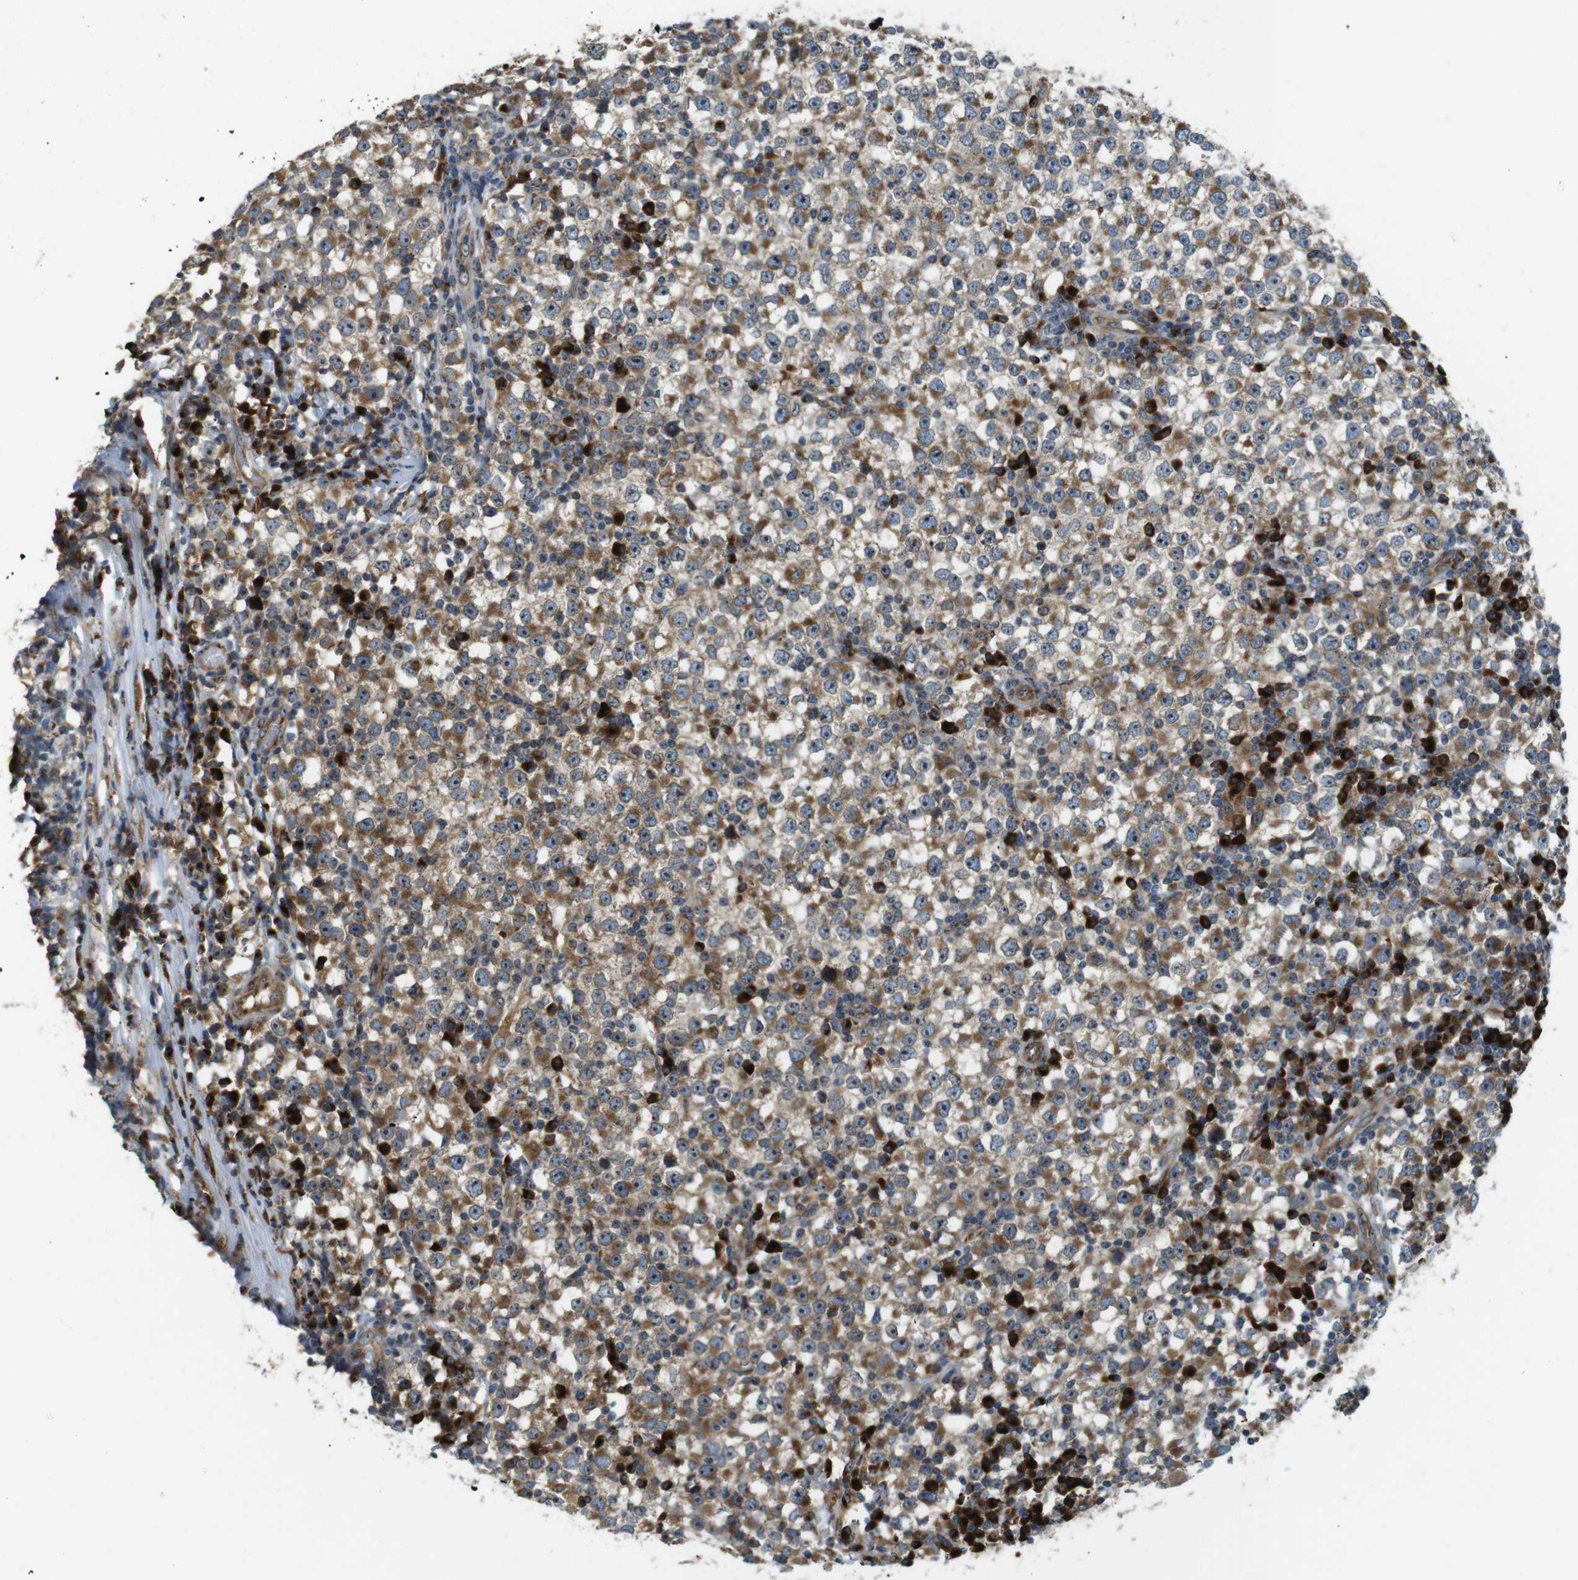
{"staining": {"intensity": "moderate", "quantity": ">75%", "location": "cytoplasmic/membranous"}, "tissue": "testis cancer", "cell_type": "Tumor cells", "image_type": "cancer", "snomed": [{"axis": "morphology", "description": "Seminoma, NOS"}, {"axis": "topography", "description": "Testis"}], "caption": "This photomicrograph shows seminoma (testis) stained with immunohistochemistry to label a protein in brown. The cytoplasmic/membranous of tumor cells show moderate positivity for the protein. Nuclei are counter-stained blue.", "gene": "TMEM143", "patient": {"sex": "male", "age": 65}}